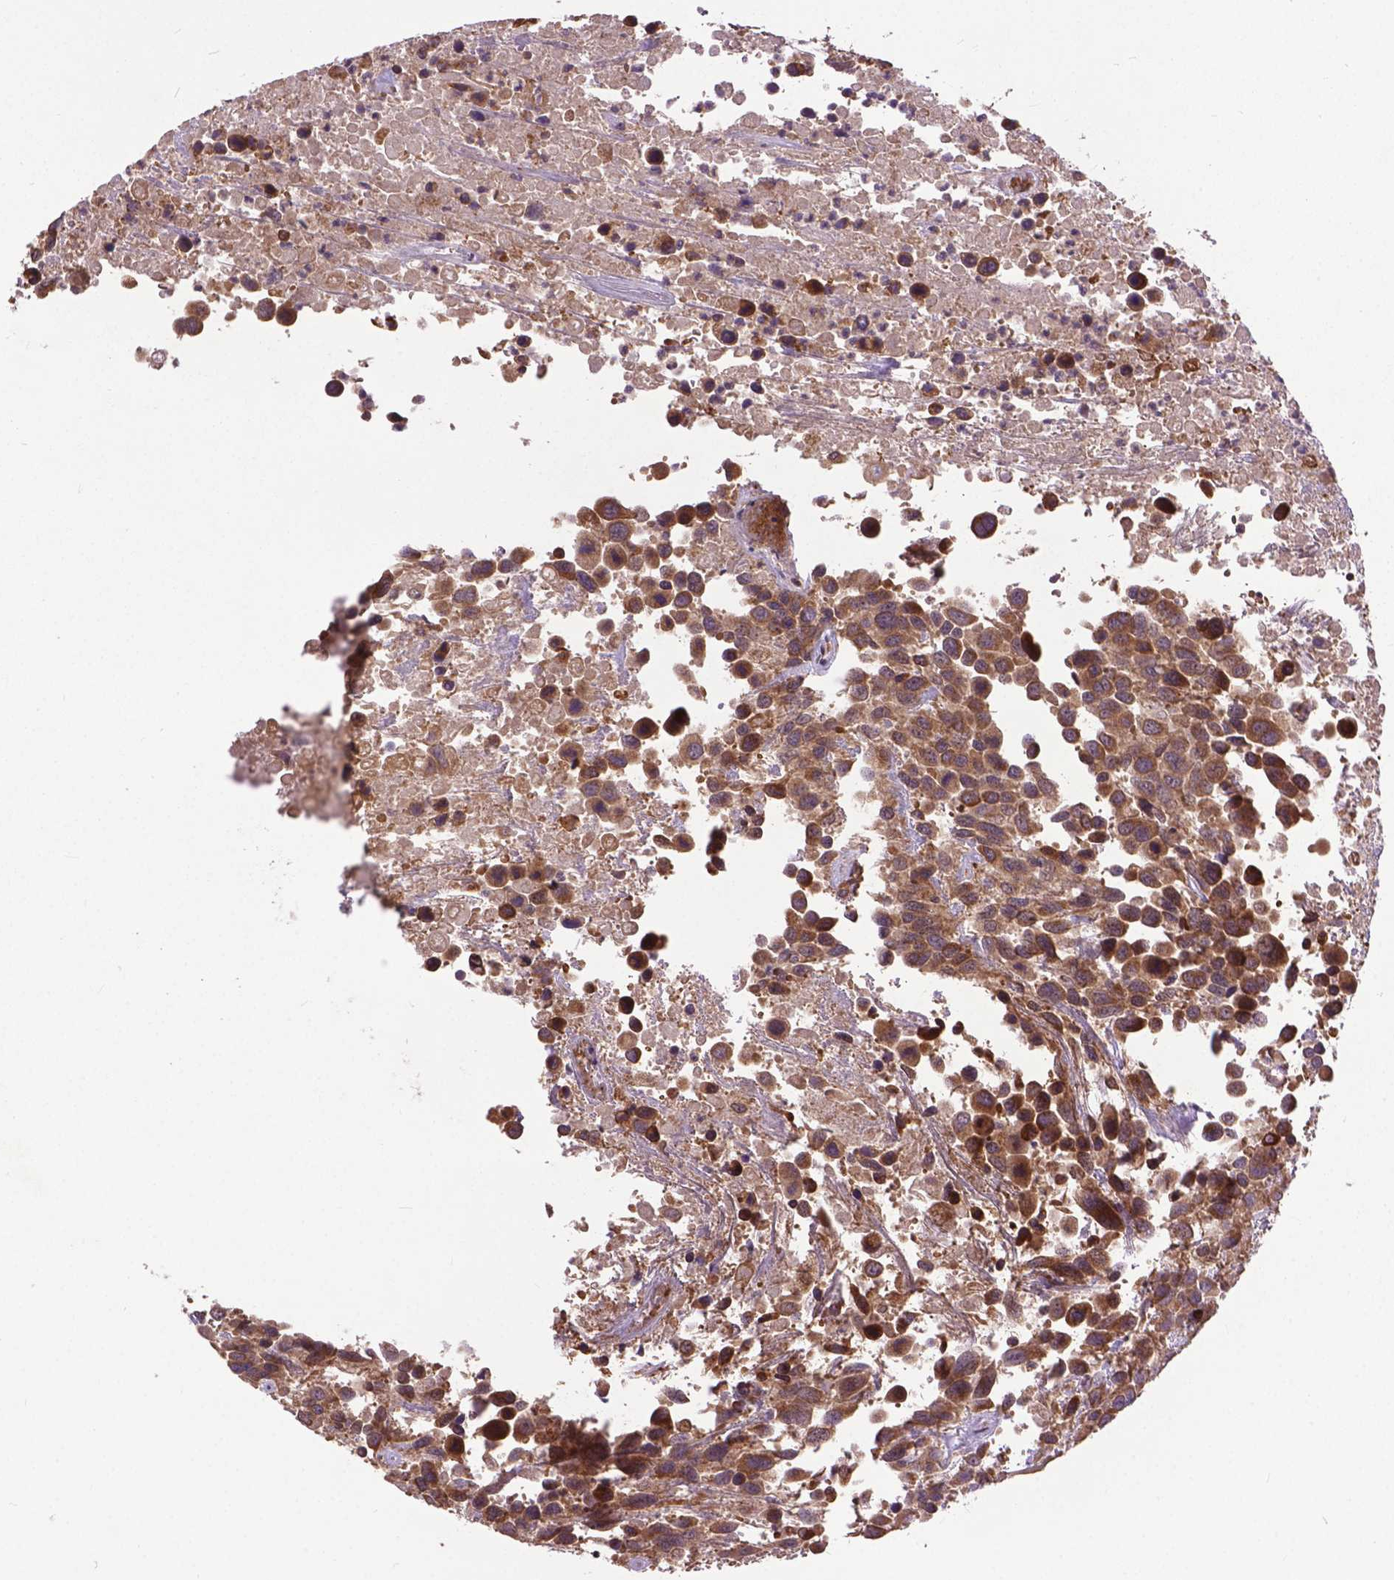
{"staining": {"intensity": "moderate", "quantity": ">75%", "location": "cytoplasmic/membranous"}, "tissue": "urothelial cancer", "cell_type": "Tumor cells", "image_type": "cancer", "snomed": [{"axis": "morphology", "description": "Urothelial carcinoma, High grade"}, {"axis": "topography", "description": "Urinary bladder"}], "caption": "IHC staining of high-grade urothelial carcinoma, which reveals medium levels of moderate cytoplasmic/membranous positivity in approximately >75% of tumor cells indicating moderate cytoplasmic/membranous protein staining. The staining was performed using DAB (brown) for protein detection and nuclei were counterstained in hematoxylin (blue).", "gene": "ZNF616", "patient": {"sex": "female", "age": 70}}